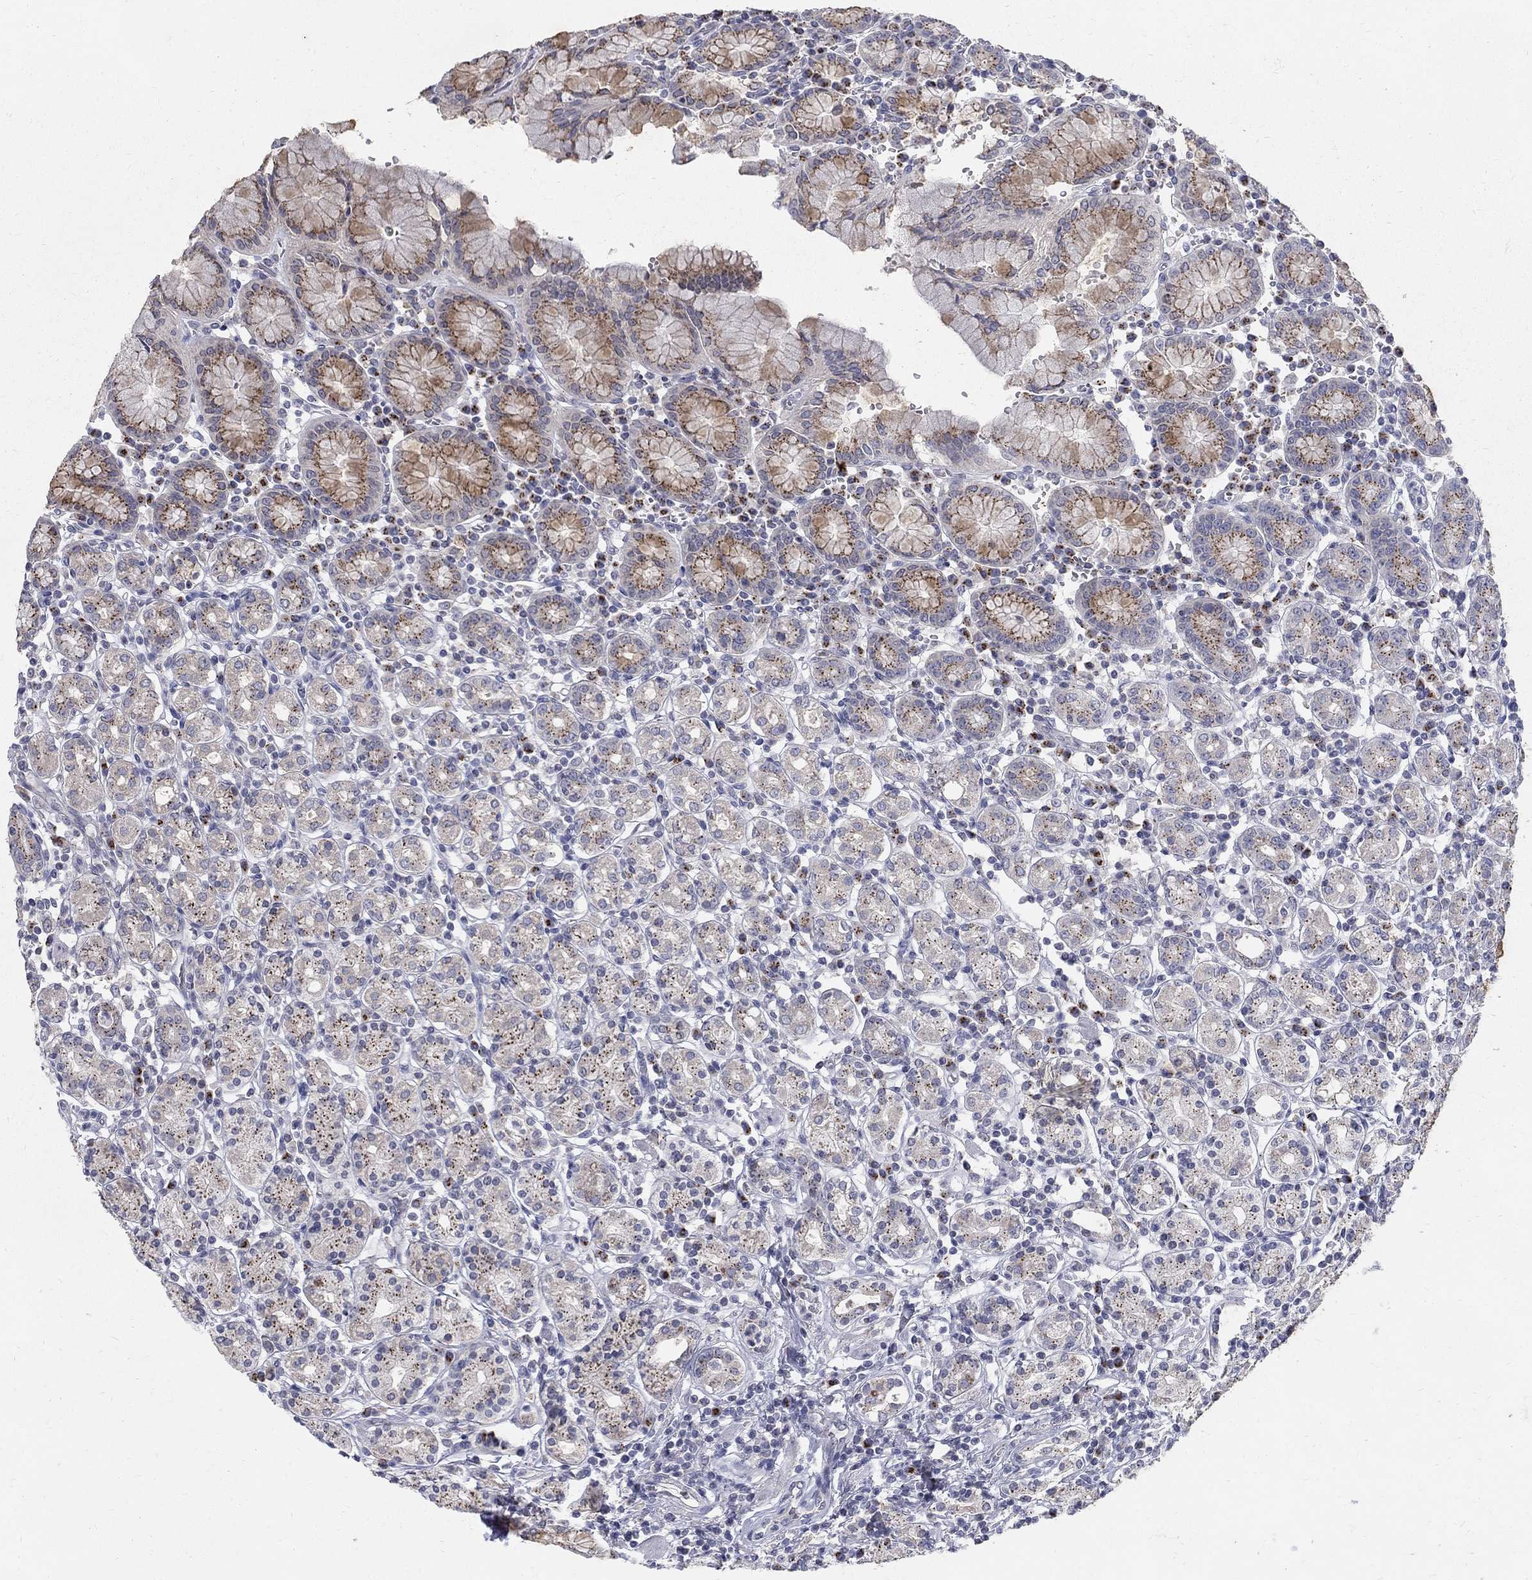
{"staining": {"intensity": "moderate", "quantity": "25%-75%", "location": "cytoplasmic/membranous"}, "tissue": "stomach", "cell_type": "Glandular cells", "image_type": "normal", "snomed": [{"axis": "morphology", "description": "Normal tissue, NOS"}, {"axis": "topography", "description": "Stomach, upper"}, {"axis": "topography", "description": "Stomach"}], "caption": "This image exhibits IHC staining of unremarkable stomach, with medium moderate cytoplasmic/membranous positivity in approximately 25%-75% of glandular cells.", "gene": "PANK3", "patient": {"sex": "male", "age": 62}}